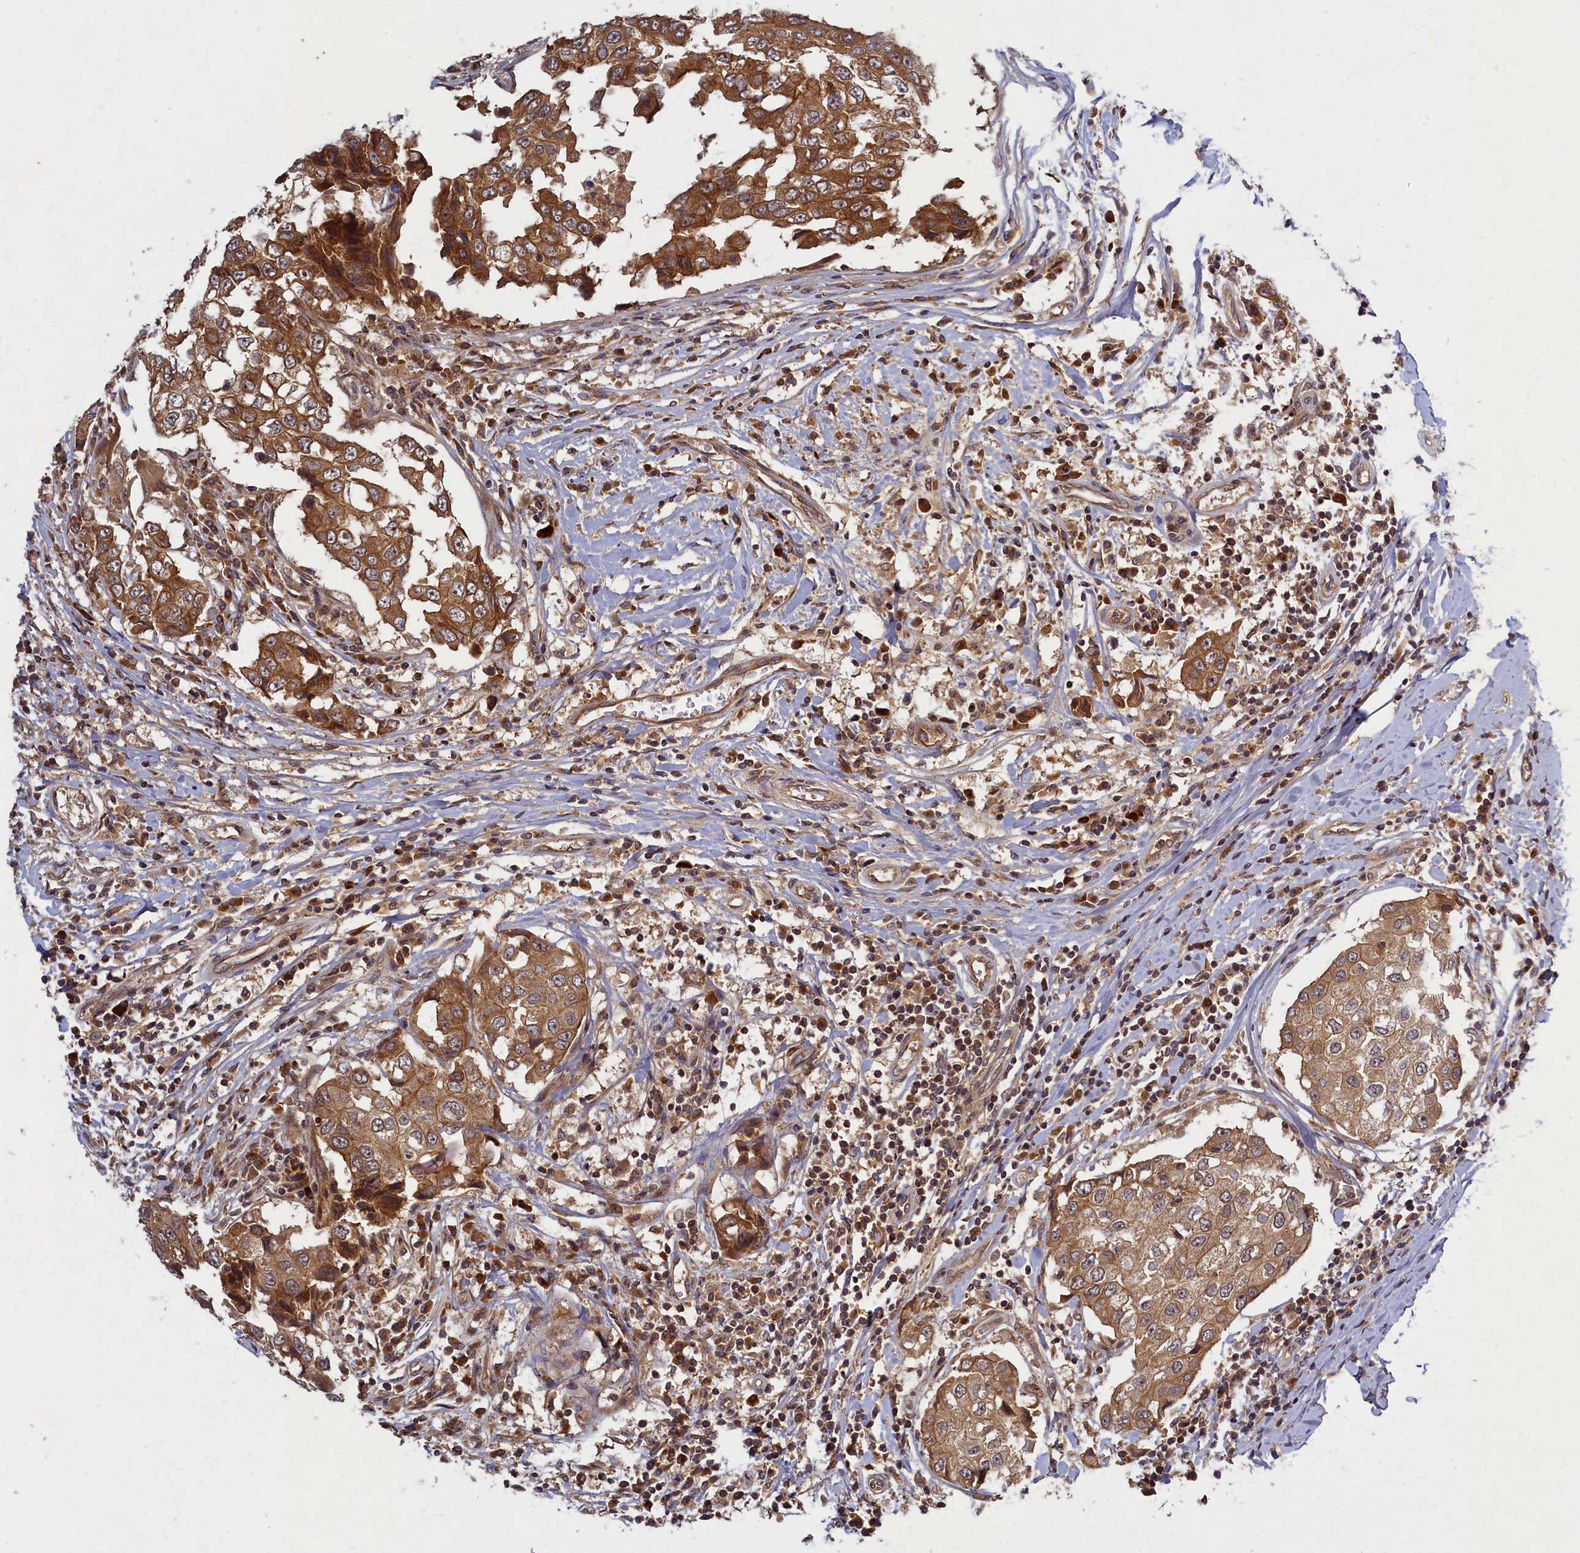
{"staining": {"intensity": "moderate", "quantity": ">75%", "location": "cytoplasmic/membranous"}, "tissue": "breast cancer", "cell_type": "Tumor cells", "image_type": "cancer", "snomed": [{"axis": "morphology", "description": "Duct carcinoma"}, {"axis": "topography", "description": "Breast"}], "caption": "The image exhibits a brown stain indicating the presence of a protein in the cytoplasmic/membranous of tumor cells in invasive ductal carcinoma (breast). (DAB (3,3'-diaminobenzidine) IHC, brown staining for protein, blue staining for nuclei).", "gene": "BICD1", "patient": {"sex": "female", "age": 27}}